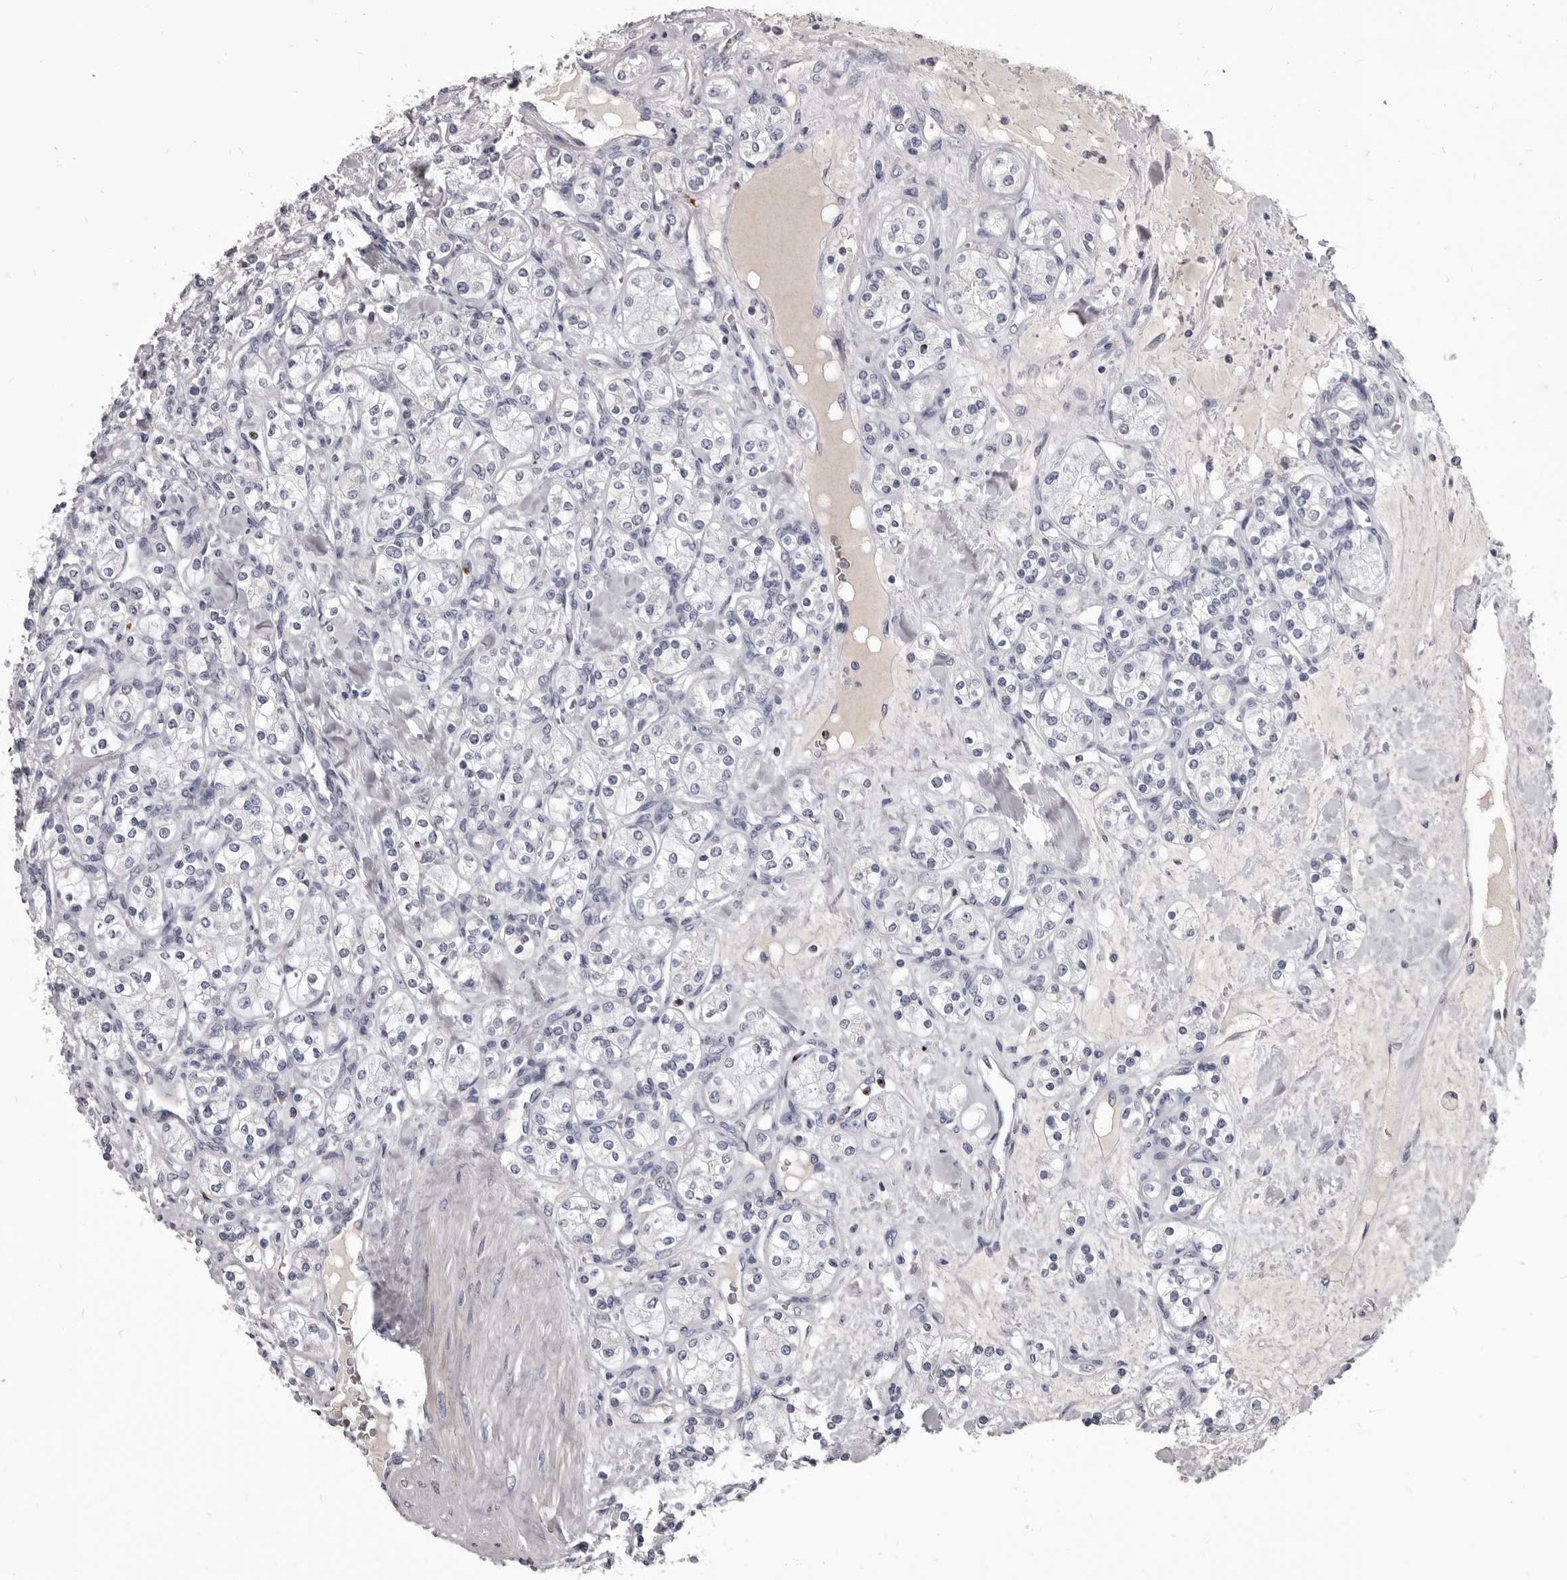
{"staining": {"intensity": "negative", "quantity": "none", "location": "none"}, "tissue": "renal cancer", "cell_type": "Tumor cells", "image_type": "cancer", "snomed": [{"axis": "morphology", "description": "Adenocarcinoma, NOS"}, {"axis": "topography", "description": "Kidney"}], "caption": "Image shows no significant protein expression in tumor cells of renal cancer (adenocarcinoma).", "gene": "GZMH", "patient": {"sex": "male", "age": 77}}